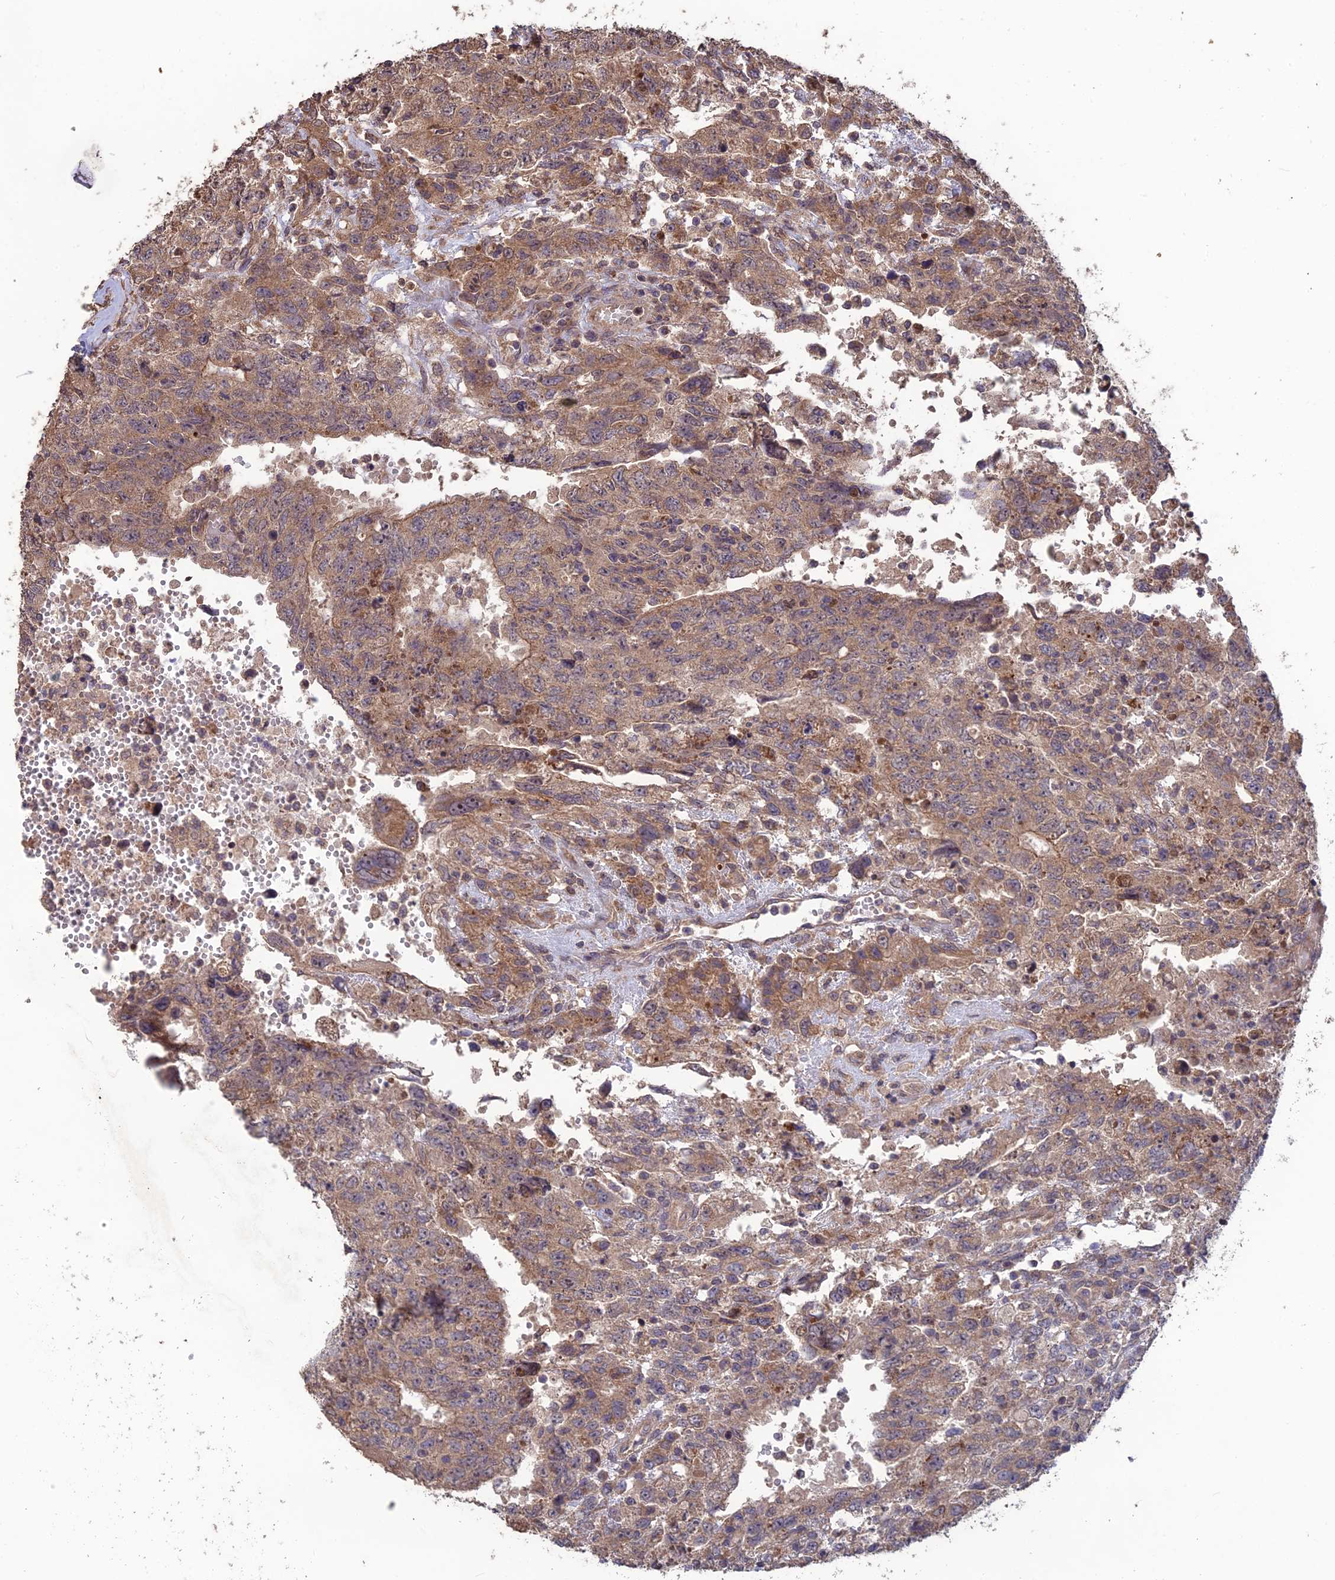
{"staining": {"intensity": "moderate", "quantity": ">75%", "location": "cytoplasmic/membranous"}, "tissue": "testis cancer", "cell_type": "Tumor cells", "image_type": "cancer", "snomed": [{"axis": "morphology", "description": "Carcinoma, Embryonal, NOS"}, {"axis": "topography", "description": "Testis"}], "caption": "Embryonal carcinoma (testis) tissue shows moderate cytoplasmic/membranous staining in approximately >75% of tumor cells", "gene": "SHISA5", "patient": {"sex": "male", "age": 34}}